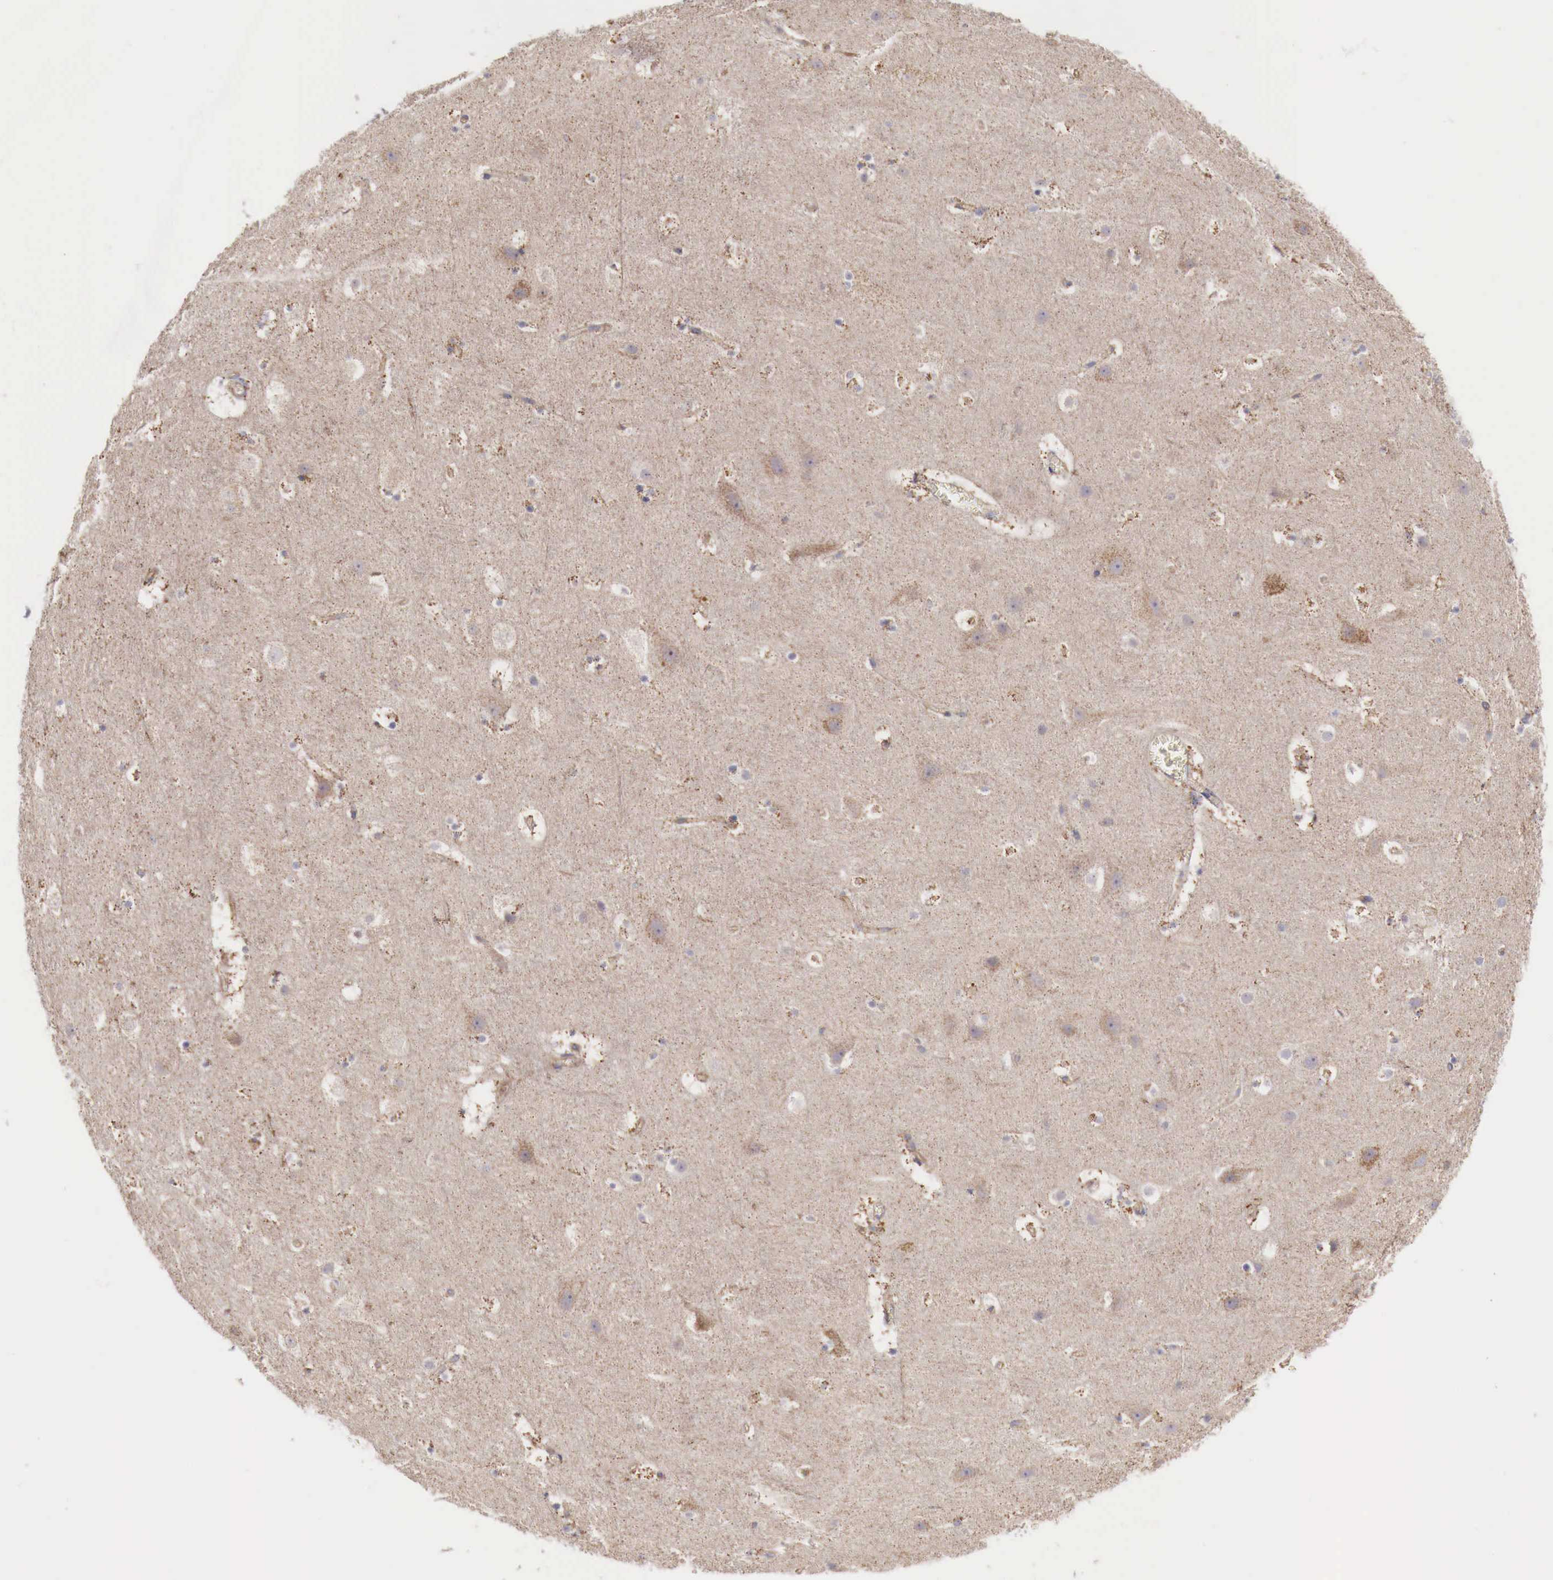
{"staining": {"intensity": "weak", "quantity": ">75%", "location": "cytoplasmic/membranous"}, "tissue": "cerebral cortex", "cell_type": "Endothelial cells", "image_type": "normal", "snomed": [{"axis": "morphology", "description": "Normal tissue, NOS"}, {"axis": "topography", "description": "Cerebral cortex"}], "caption": "Protein positivity by immunohistochemistry demonstrates weak cytoplasmic/membranous staining in about >75% of endothelial cells in unremarkable cerebral cortex.", "gene": "XPNPEP3", "patient": {"sex": "male", "age": 45}}